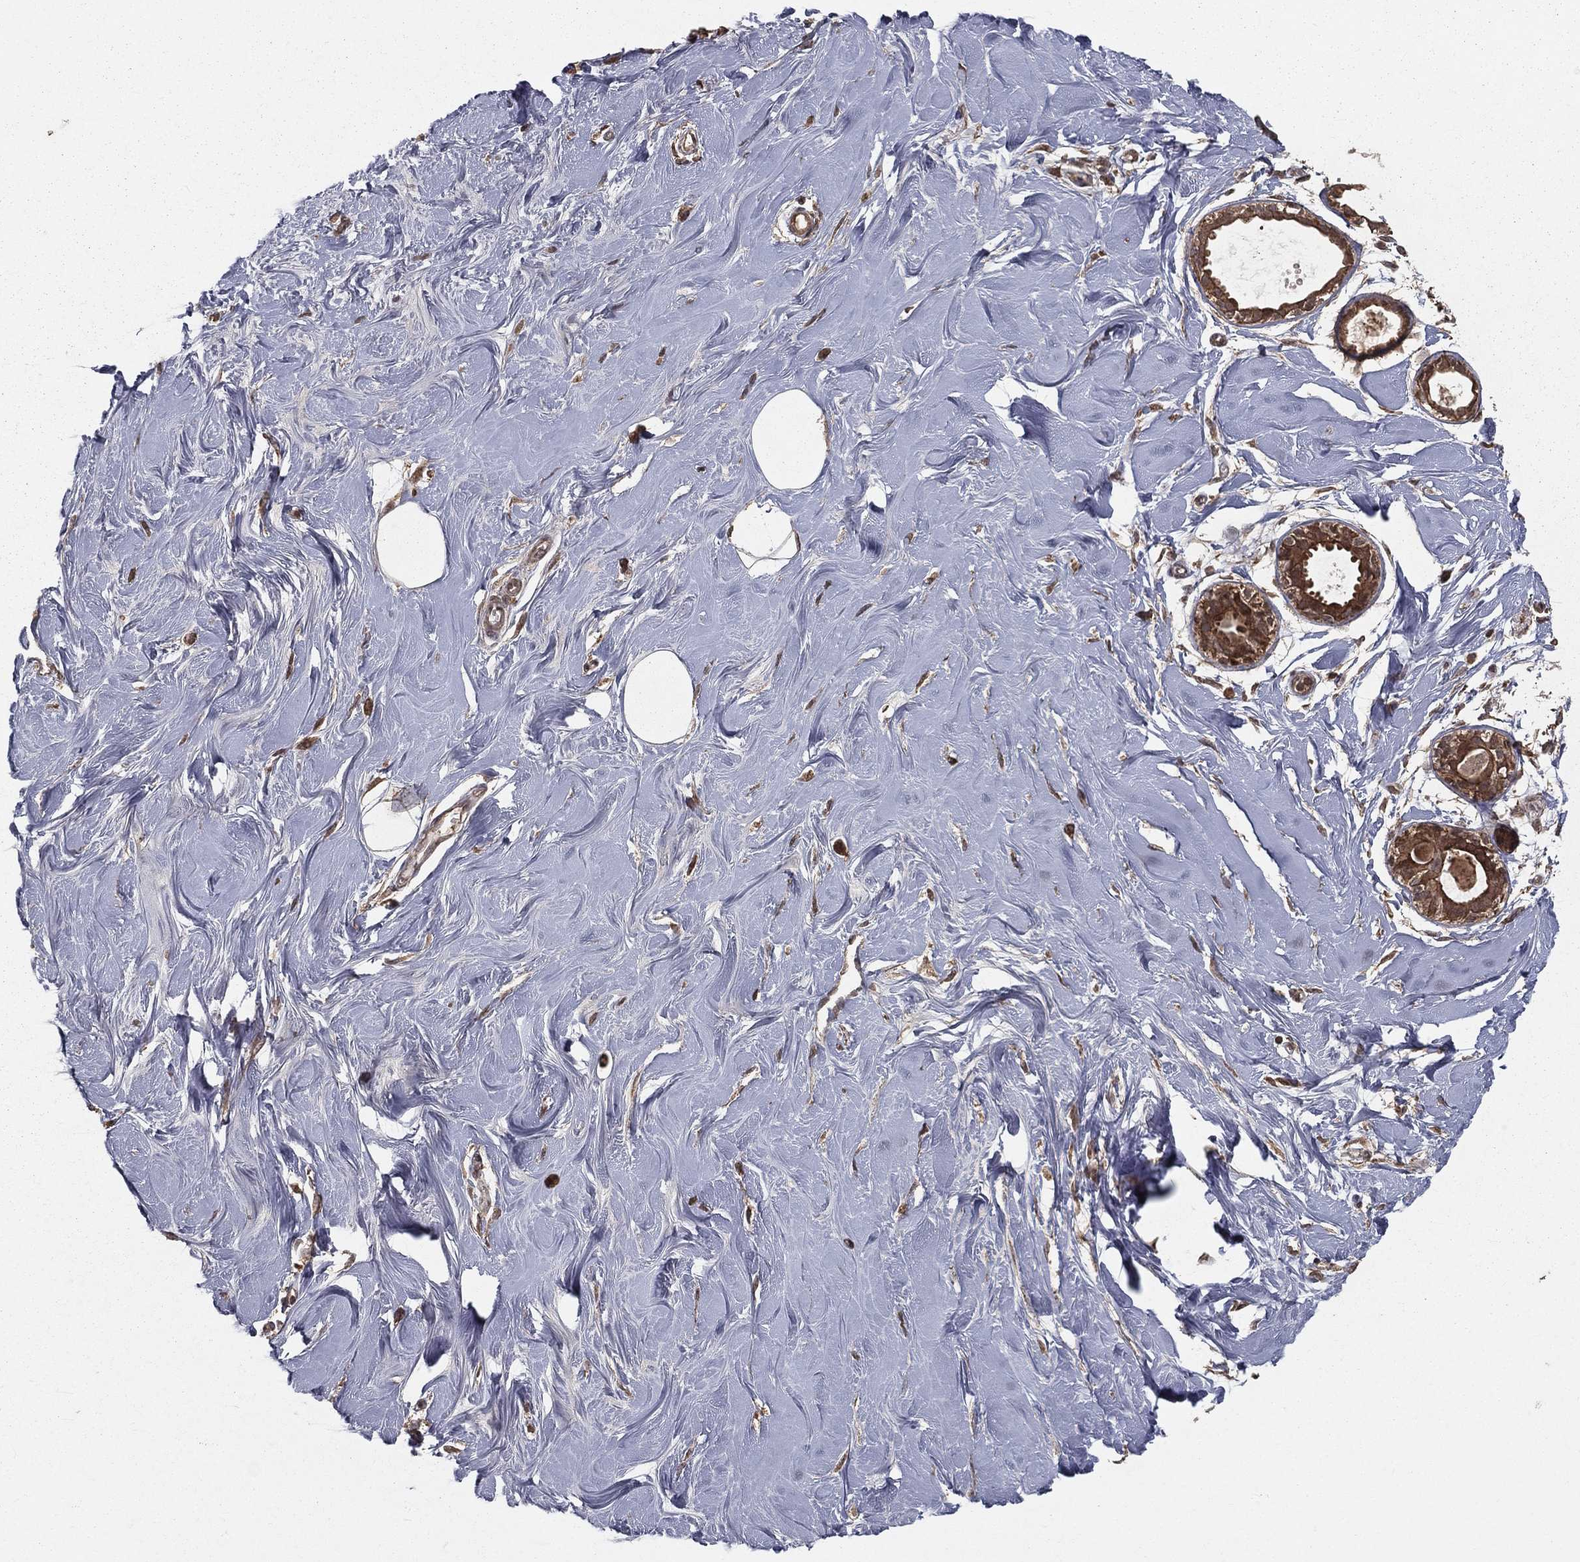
{"staining": {"intensity": "negative", "quantity": "none", "location": "none"}, "tissue": "adipose tissue", "cell_type": "Adipocytes", "image_type": "normal", "snomed": [{"axis": "morphology", "description": "Normal tissue, NOS"}, {"axis": "topography", "description": "Breast"}], "caption": "Adipocytes show no significant expression in benign adipose tissue. (Brightfield microscopy of DAB (3,3'-diaminobenzidine) IHC at high magnification).", "gene": "ZDHHC15", "patient": {"sex": "female", "age": 49}}